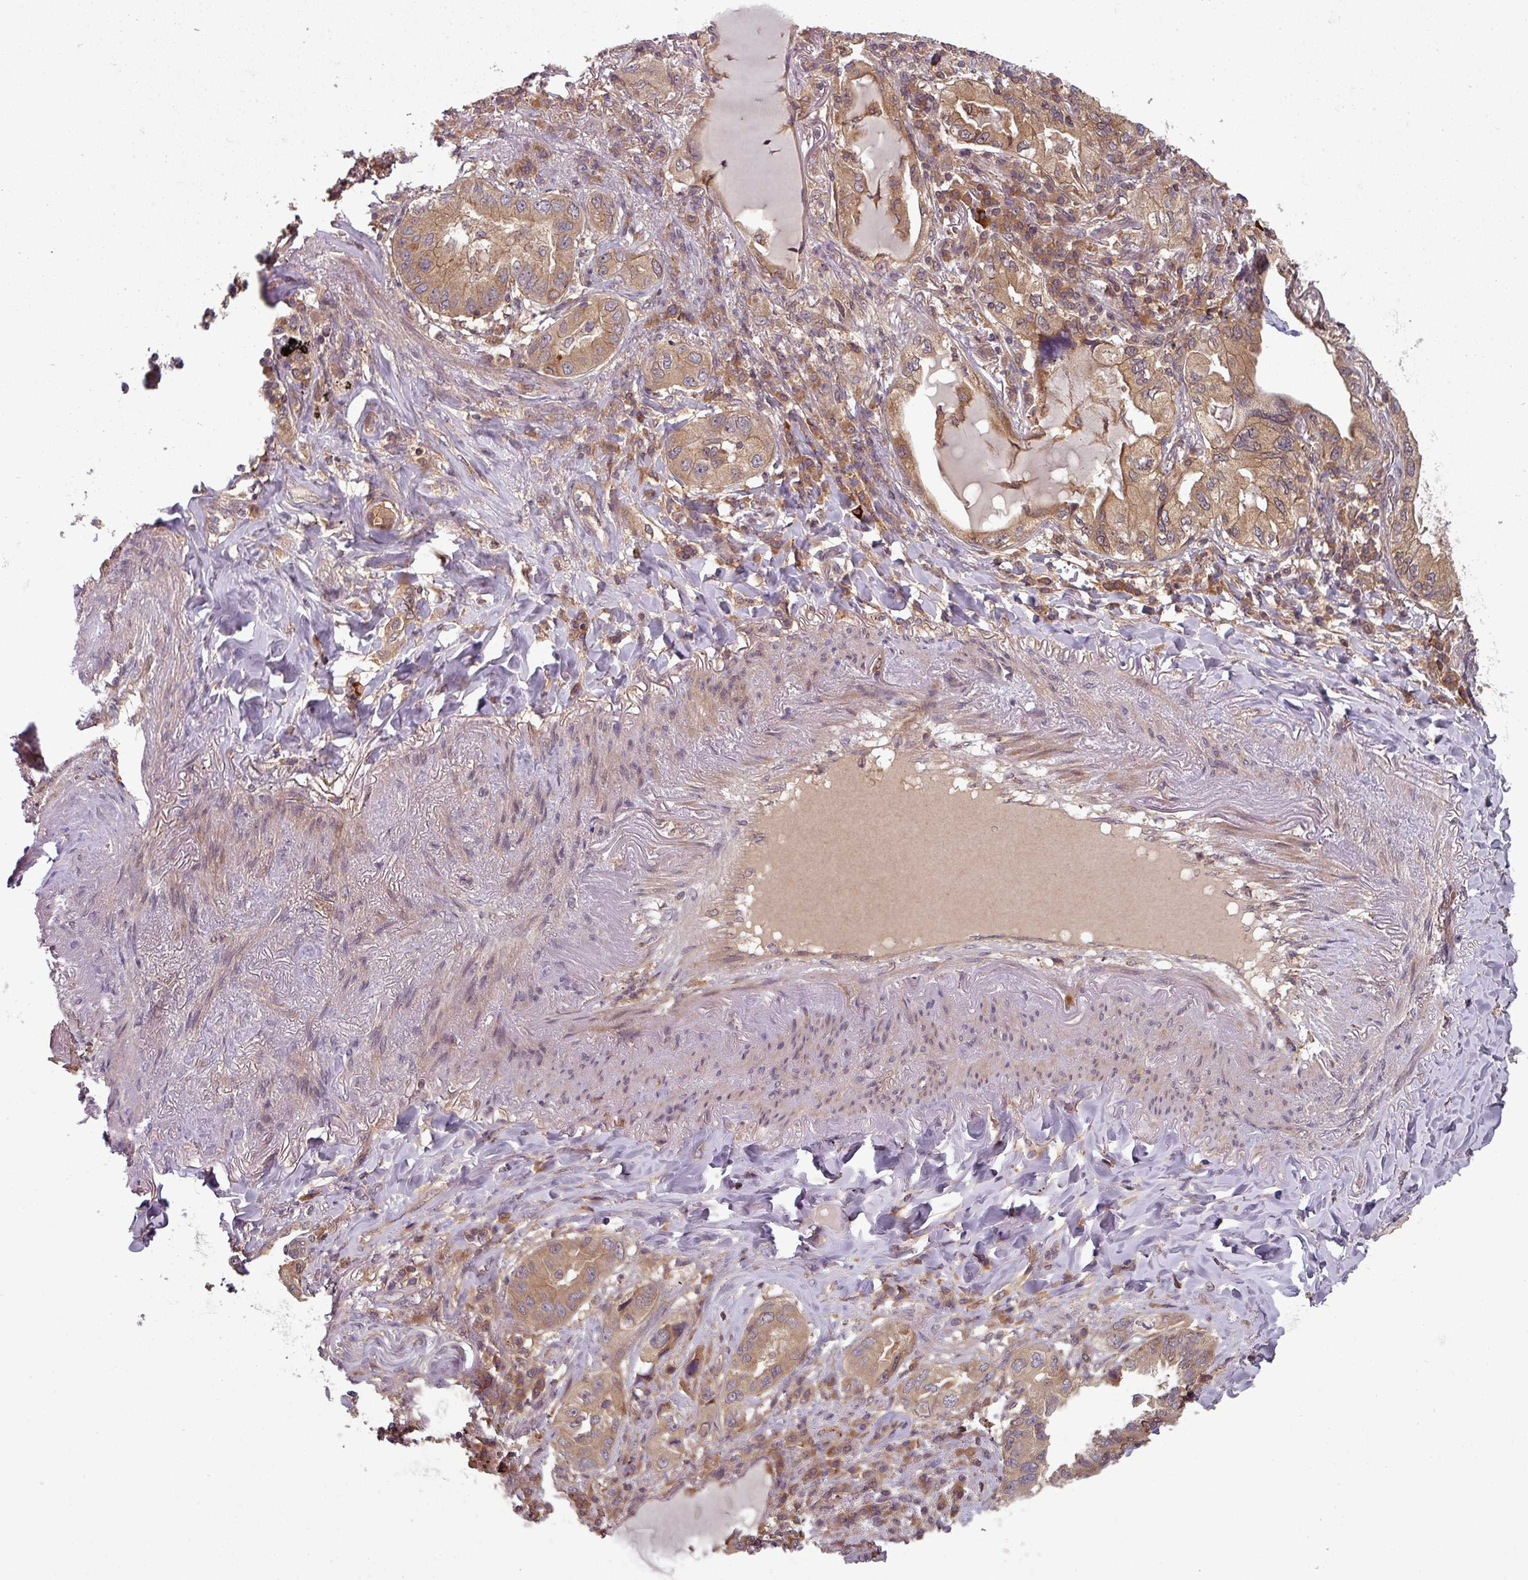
{"staining": {"intensity": "moderate", "quantity": ">75%", "location": "cytoplasmic/membranous"}, "tissue": "lung cancer", "cell_type": "Tumor cells", "image_type": "cancer", "snomed": [{"axis": "morphology", "description": "Adenocarcinoma, NOS"}, {"axis": "topography", "description": "Lung"}], "caption": "A medium amount of moderate cytoplasmic/membranous expression is present in approximately >75% of tumor cells in lung cancer tissue.", "gene": "GSKIP", "patient": {"sex": "female", "age": 69}}